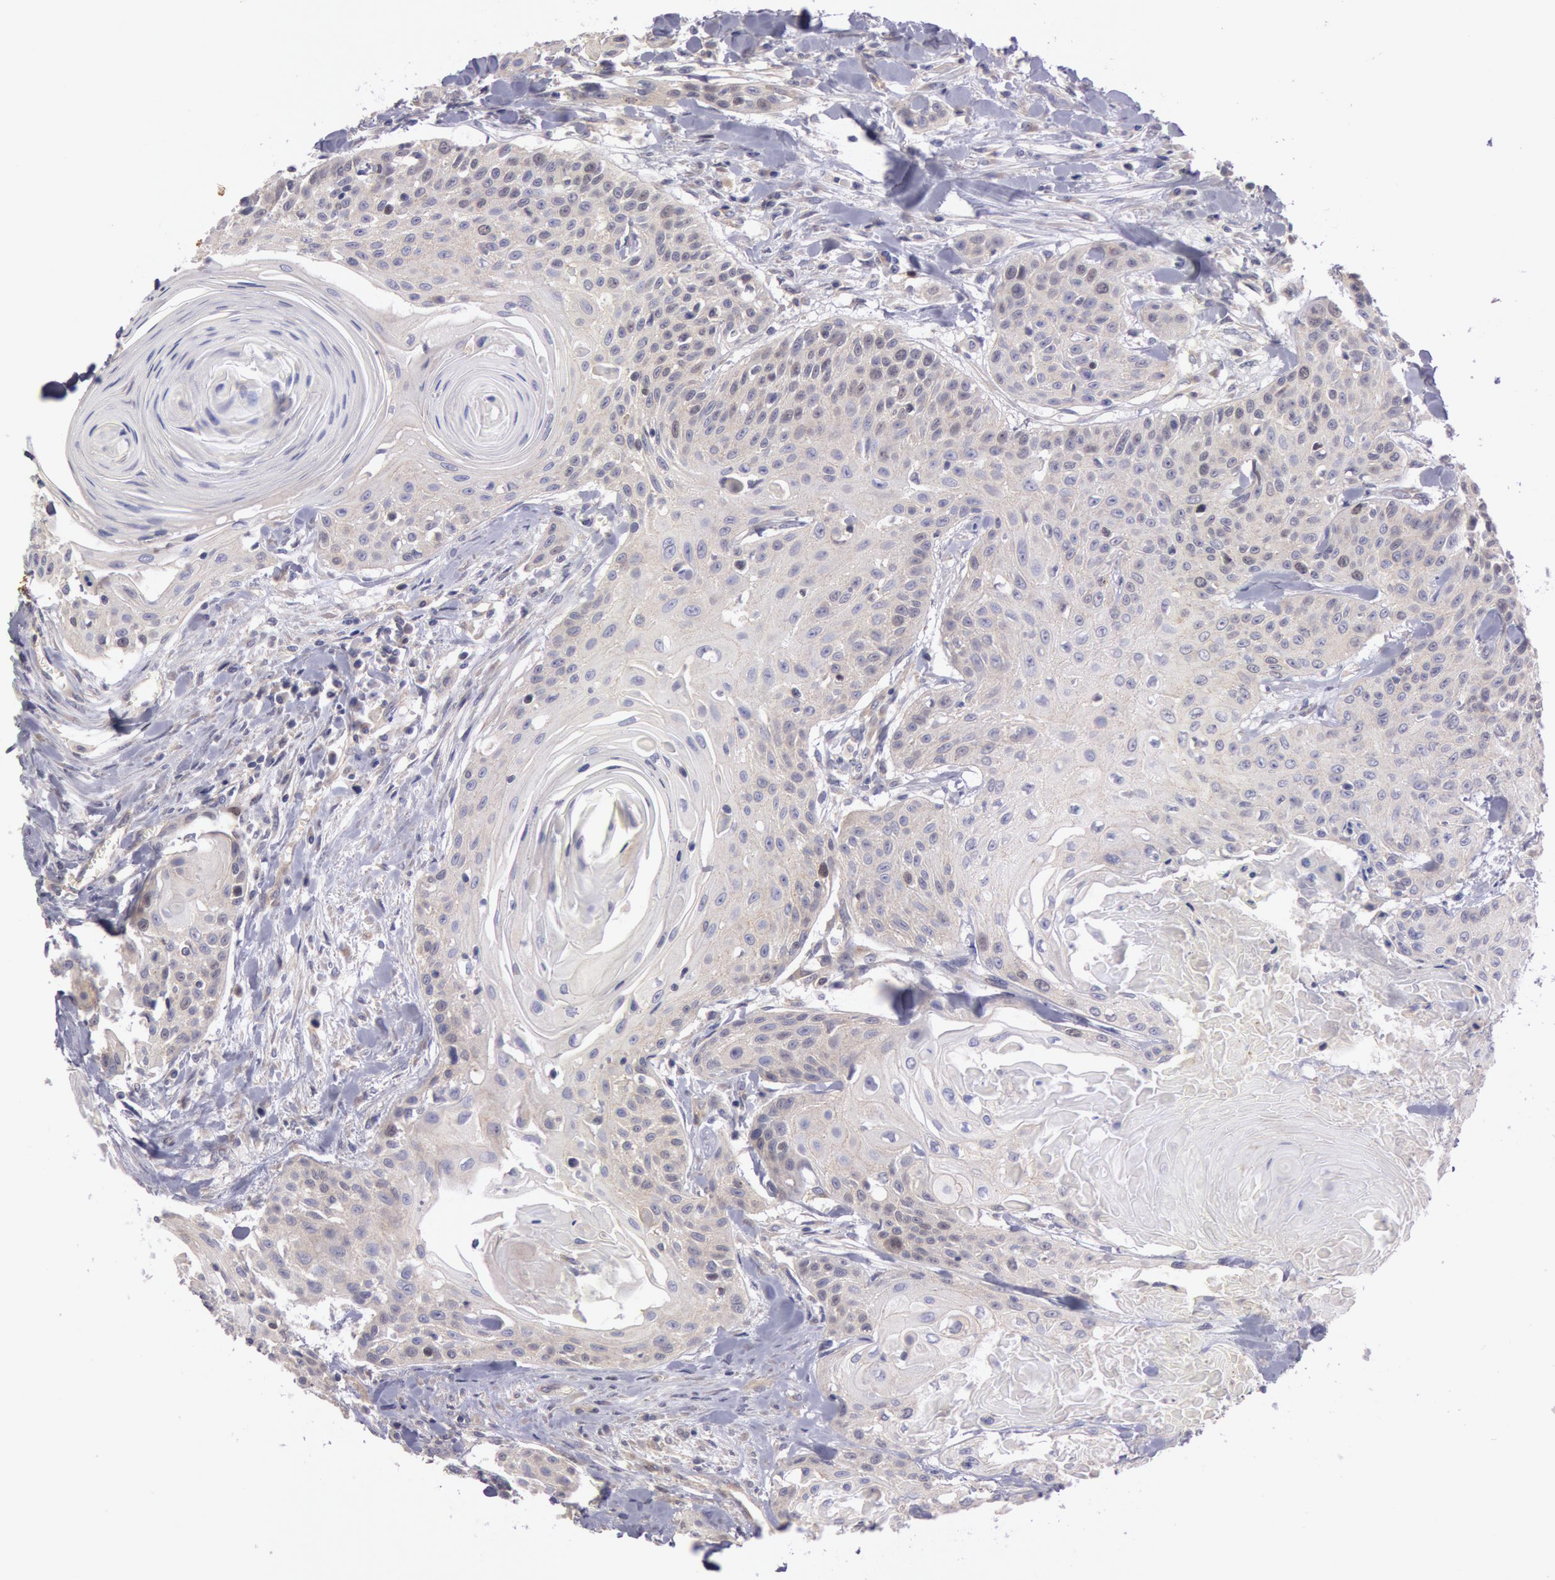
{"staining": {"intensity": "negative", "quantity": "none", "location": "none"}, "tissue": "head and neck cancer", "cell_type": "Tumor cells", "image_type": "cancer", "snomed": [{"axis": "morphology", "description": "Squamous cell carcinoma, NOS"}, {"axis": "morphology", "description": "Squamous cell carcinoma, metastatic, NOS"}, {"axis": "topography", "description": "Lymph node"}, {"axis": "topography", "description": "Salivary gland"}, {"axis": "topography", "description": "Head-Neck"}], "caption": "High power microscopy micrograph of an IHC histopathology image of head and neck metastatic squamous cell carcinoma, revealing no significant positivity in tumor cells.", "gene": "AMOTL1", "patient": {"sex": "female", "age": 74}}